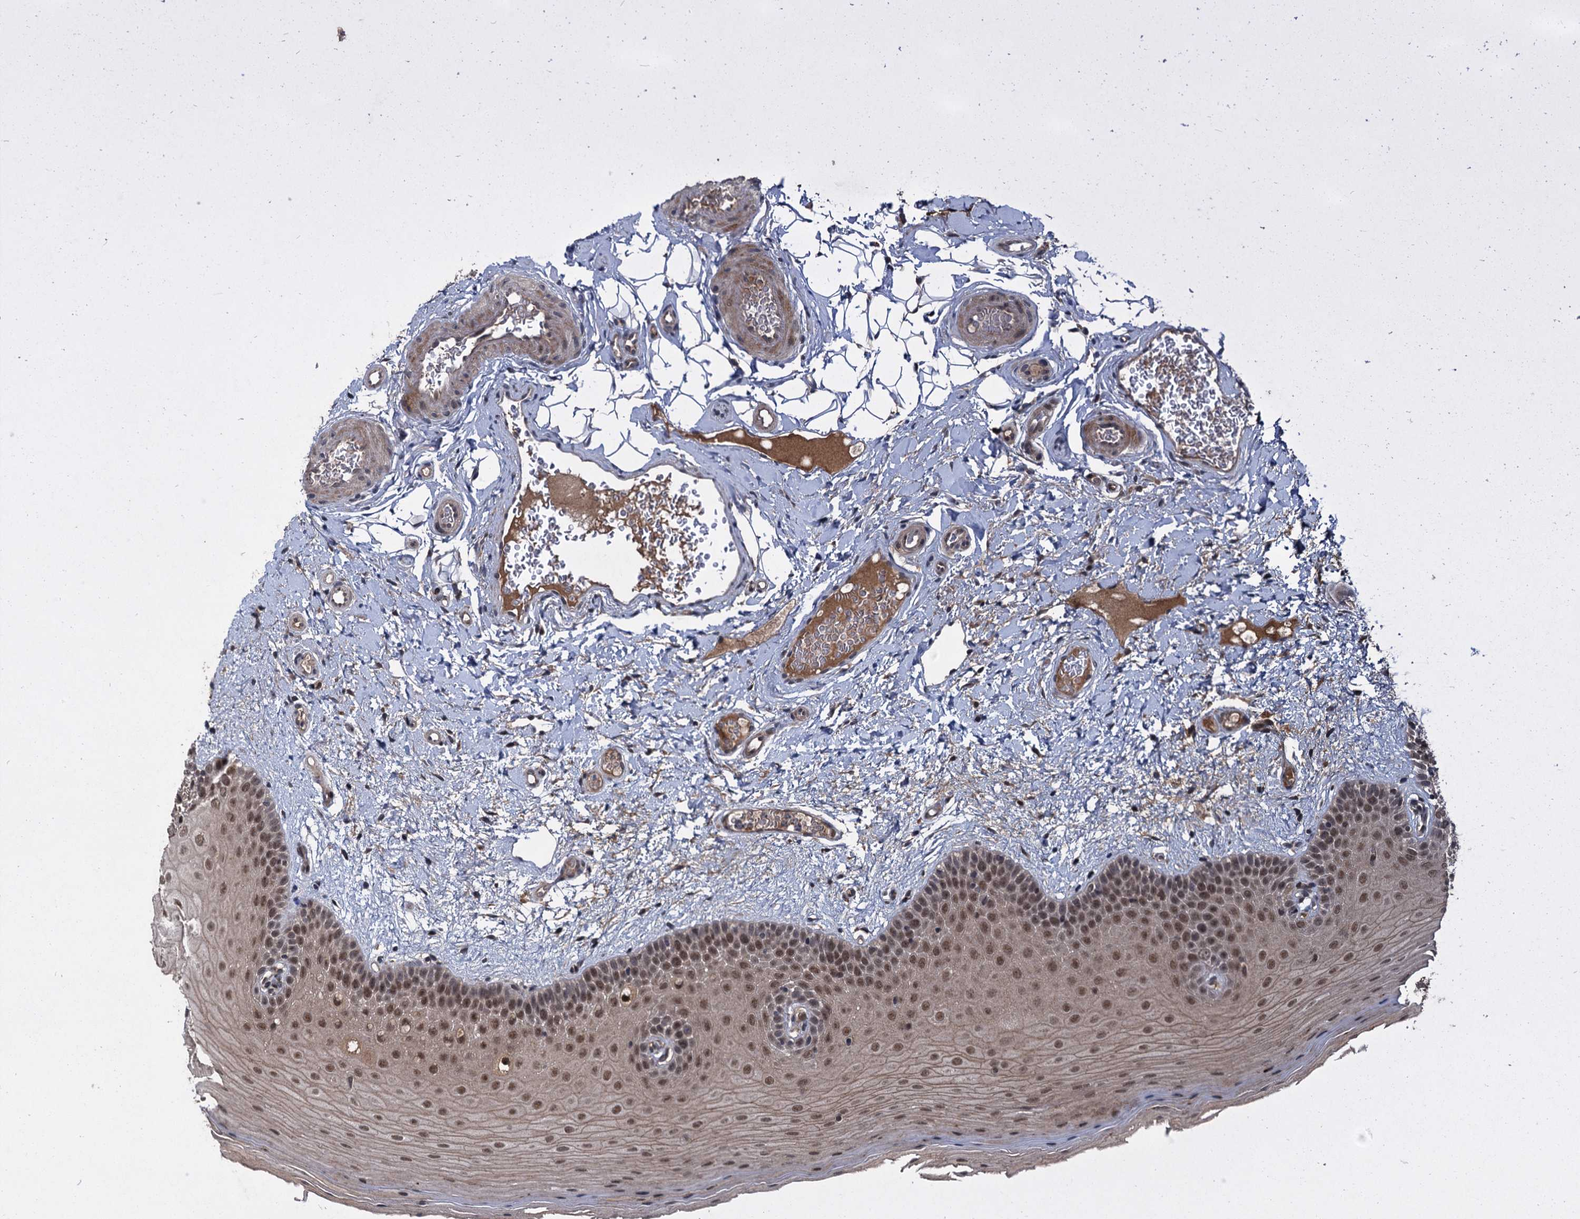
{"staining": {"intensity": "moderate", "quantity": ">75%", "location": "nuclear"}, "tissue": "oral mucosa", "cell_type": "Squamous epithelial cells", "image_type": "normal", "snomed": [{"axis": "morphology", "description": "Normal tissue, NOS"}, {"axis": "topography", "description": "Oral tissue"}, {"axis": "topography", "description": "Tounge, NOS"}], "caption": "A photomicrograph showing moderate nuclear positivity in approximately >75% of squamous epithelial cells in normal oral mucosa, as visualized by brown immunohistochemical staining.", "gene": "RITA1", "patient": {"sex": "male", "age": 47}}